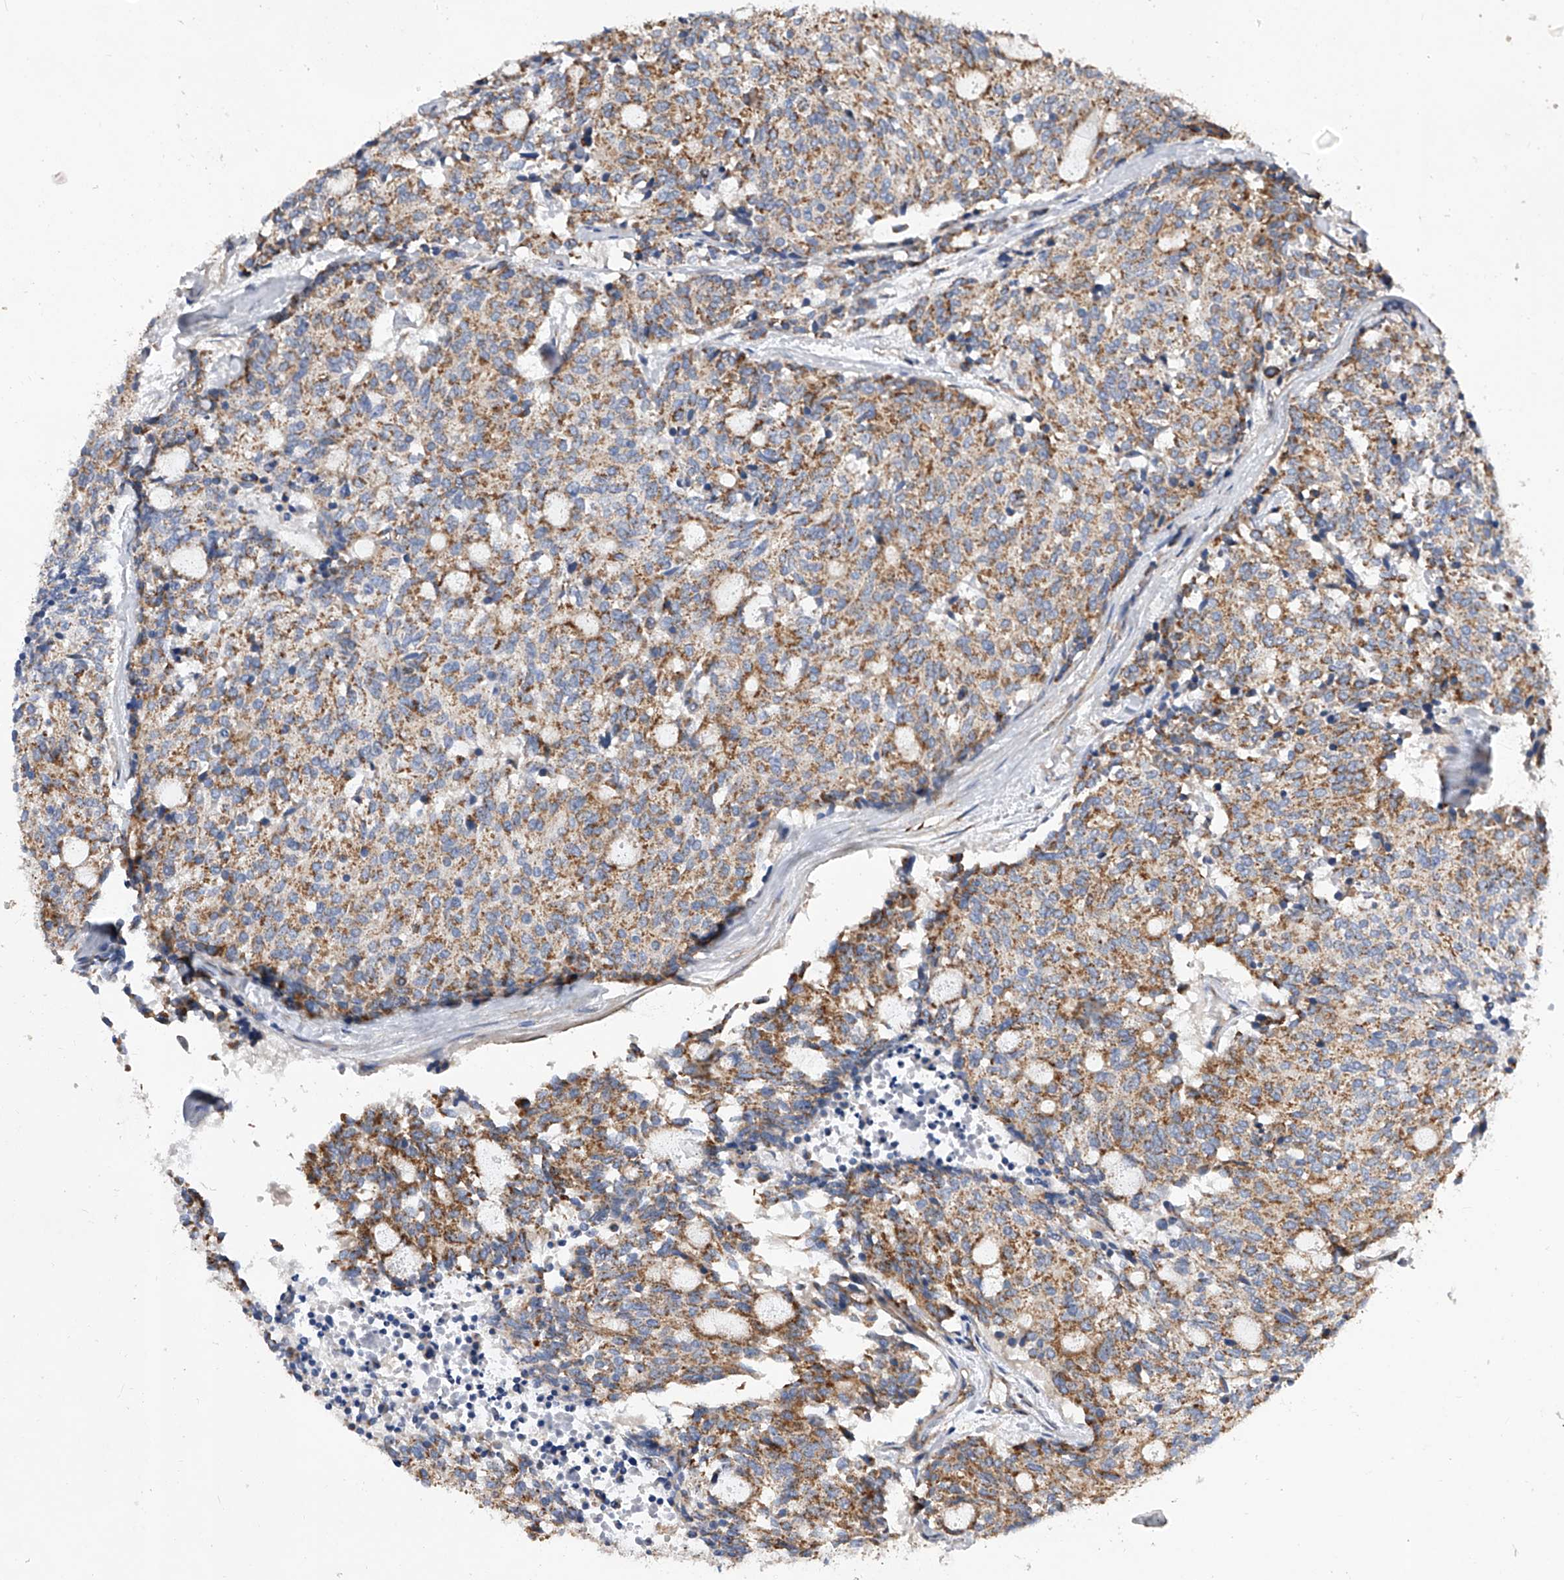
{"staining": {"intensity": "moderate", "quantity": ">75%", "location": "cytoplasmic/membranous"}, "tissue": "carcinoid", "cell_type": "Tumor cells", "image_type": "cancer", "snomed": [{"axis": "morphology", "description": "Carcinoid, malignant, NOS"}, {"axis": "topography", "description": "Pancreas"}], "caption": "Malignant carcinoid was stained to show a protein in brown. There is medium levels of moderate cytoplasmic/membranous positivity in approximately >75% of tumor cells.", "gene": "PDSS2", "patient": {"sex": "female", "age": 54}}